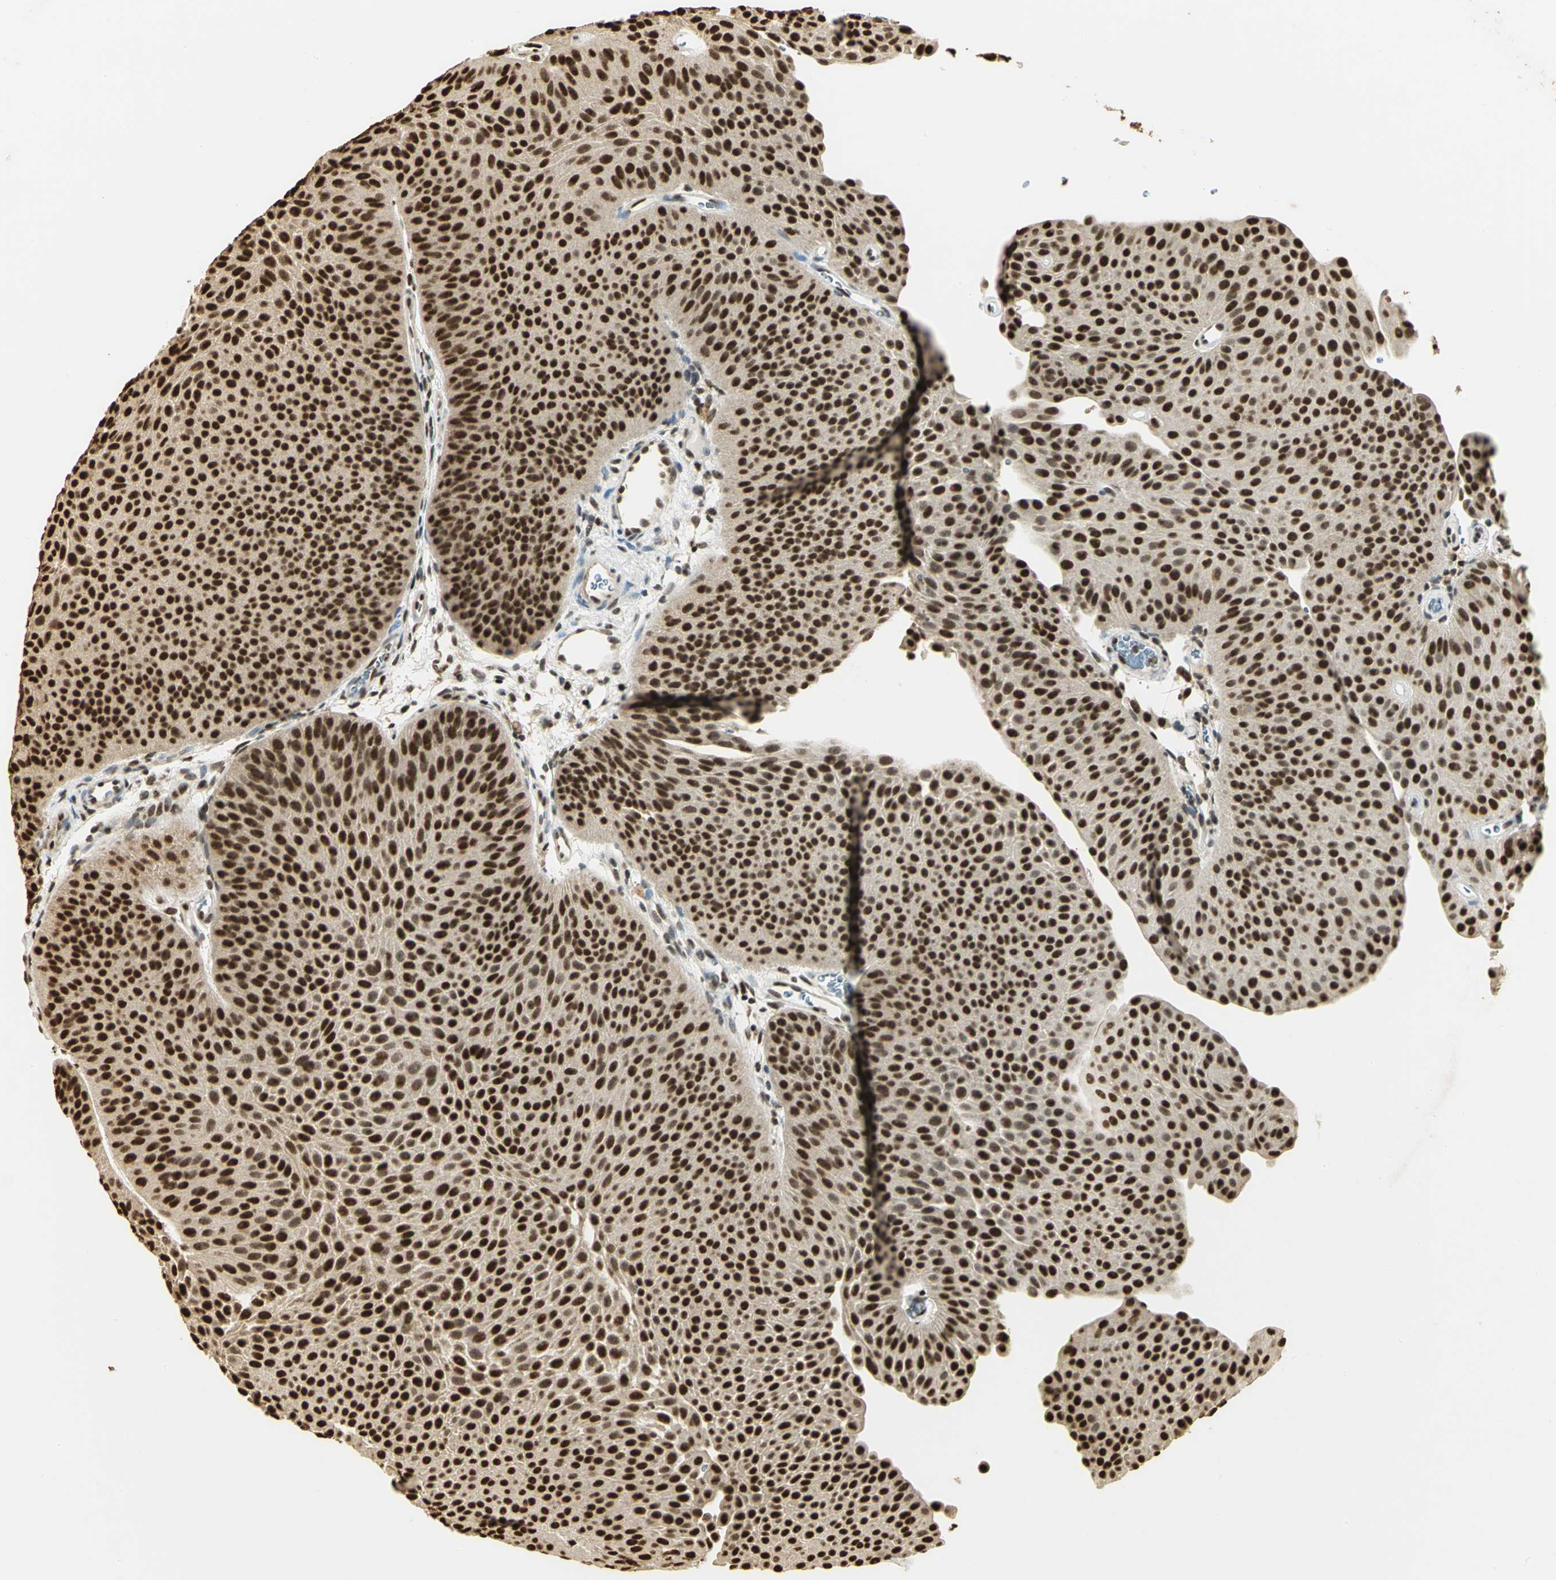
{"staining": {"intensity": "strong", "quantity": ">75%", "location": "cytoplasmic/membranous,nuclear"}, "tissue": "urothelial cancer", "cell_type": "Tumor cells", "image_type": "cancer", "snomed": [{"axis": "morphology", "description": "Urothelial carcinoma, Low grade"}, {"axis": "topography", "description": "Urinary bladder"}], "caption": "Immunohistochemistry (IHC) (DAB (3,3'-diaminobenzidine)) staining of human urothelial carcinoma (low-grade) shows strong cytoplasmic/membranous and nuclear protein expression in about >75% of tumor cells. The protein of interest is stained brown, and the nuclei are stained in blue (DAB IHC with brightfield microscopy, high magnification).", "gene": "SET", "patient": {"sex": "female", "age": 60}}